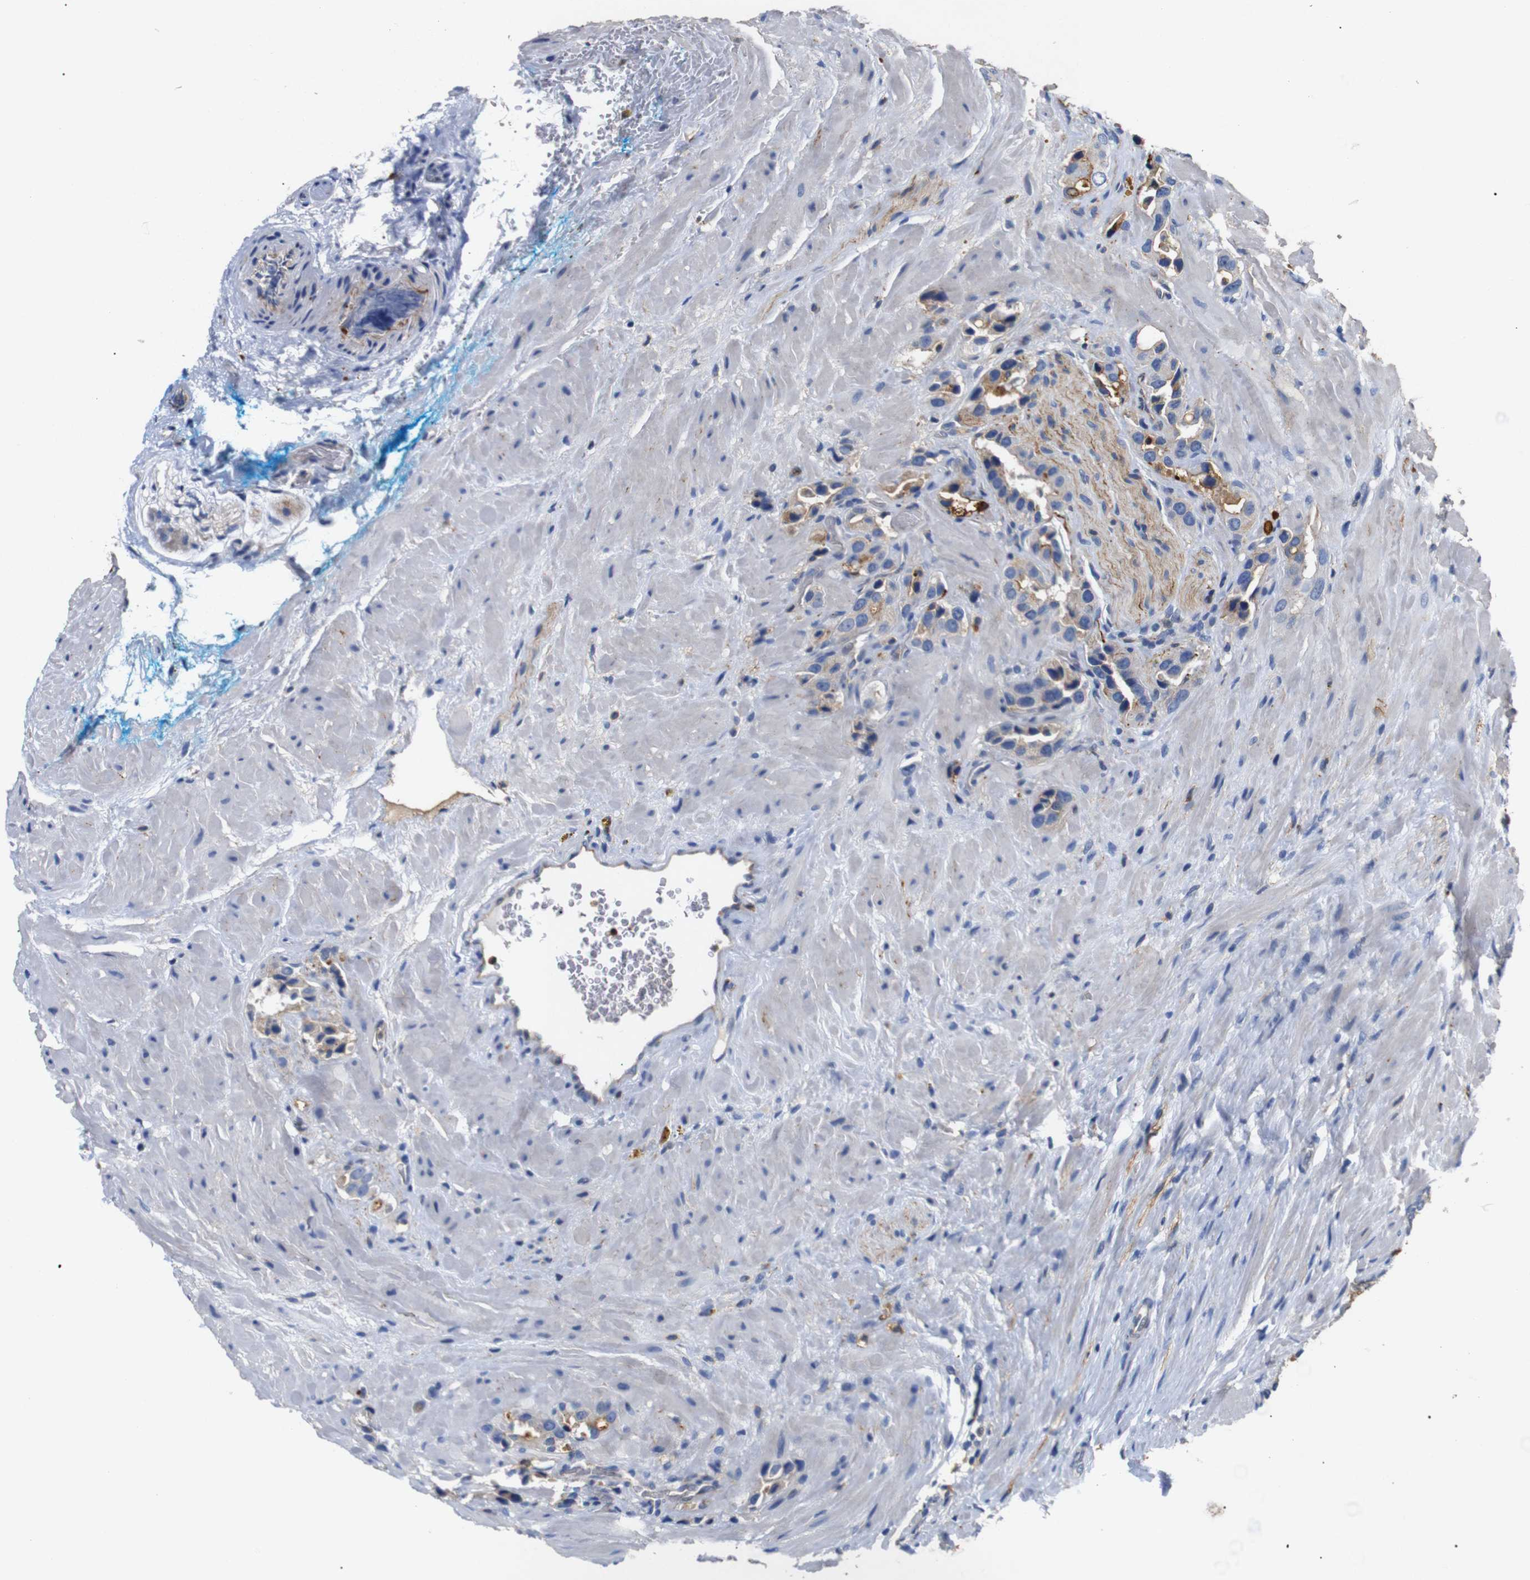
{"staining": {"intensity": "moderate", "quantity": "25%-75%", "location": "cytoplasmic/membranous"}, "tissue": "prostate cancer", "cell_type": "Tumor cells", "image_type": "cancer", "snomed": [{"axis": "morphology", "description": "Adenocarcinoma, High grade"}, {"axis": "topography", "description": "Prostate"}], "caption": "This is an image of immunohistochemistry (IHC) staining of adenocarcinoma (high-grade) (prostate), which shows moderate positivity in the cytoplasmic/membranous of tumor cells.", "gene": "SDCBP", "patient": {"sex": "male", "age": 64}}